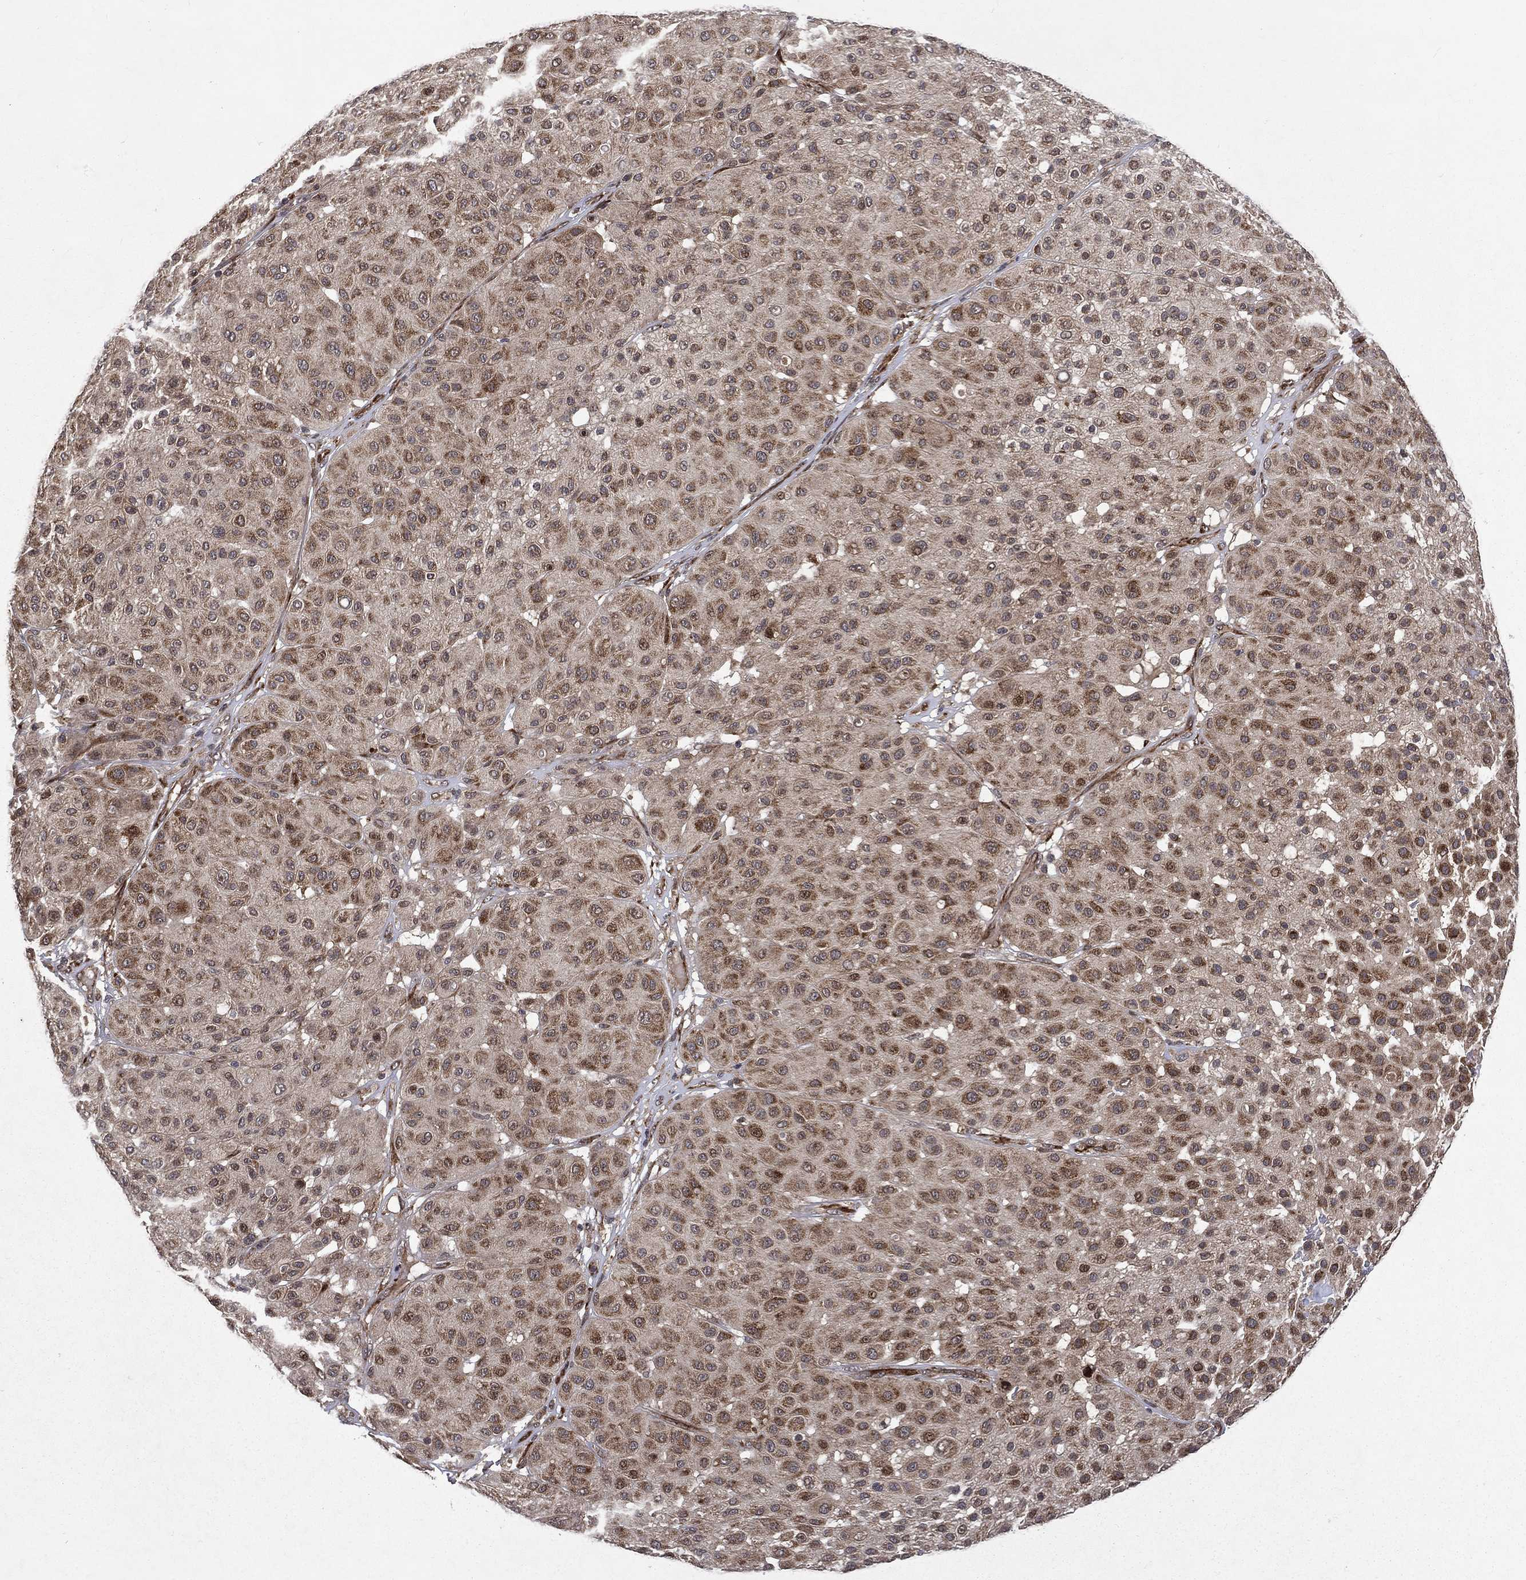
{"staining": {"intensity": "moderate", "quantity": "25%-75%", "location": "cytoplasmic/membranous"}, "tissue": "melanoma", "cell_type": "Tumor cells", "image_type": "cancer", "snomed": [{"axis": "morphology", "description": "Malignant melanoma, Metastatic site"}, {"axis": "topography", "description": "Smooth muscle"}], "caption": "A brown stain highlights moderate cytoplasmic/membranous expression of a protein in melanoma tumor cells.", "gene": "RAB11FIP4", "patient": {"sex": "male", "age": 41}}